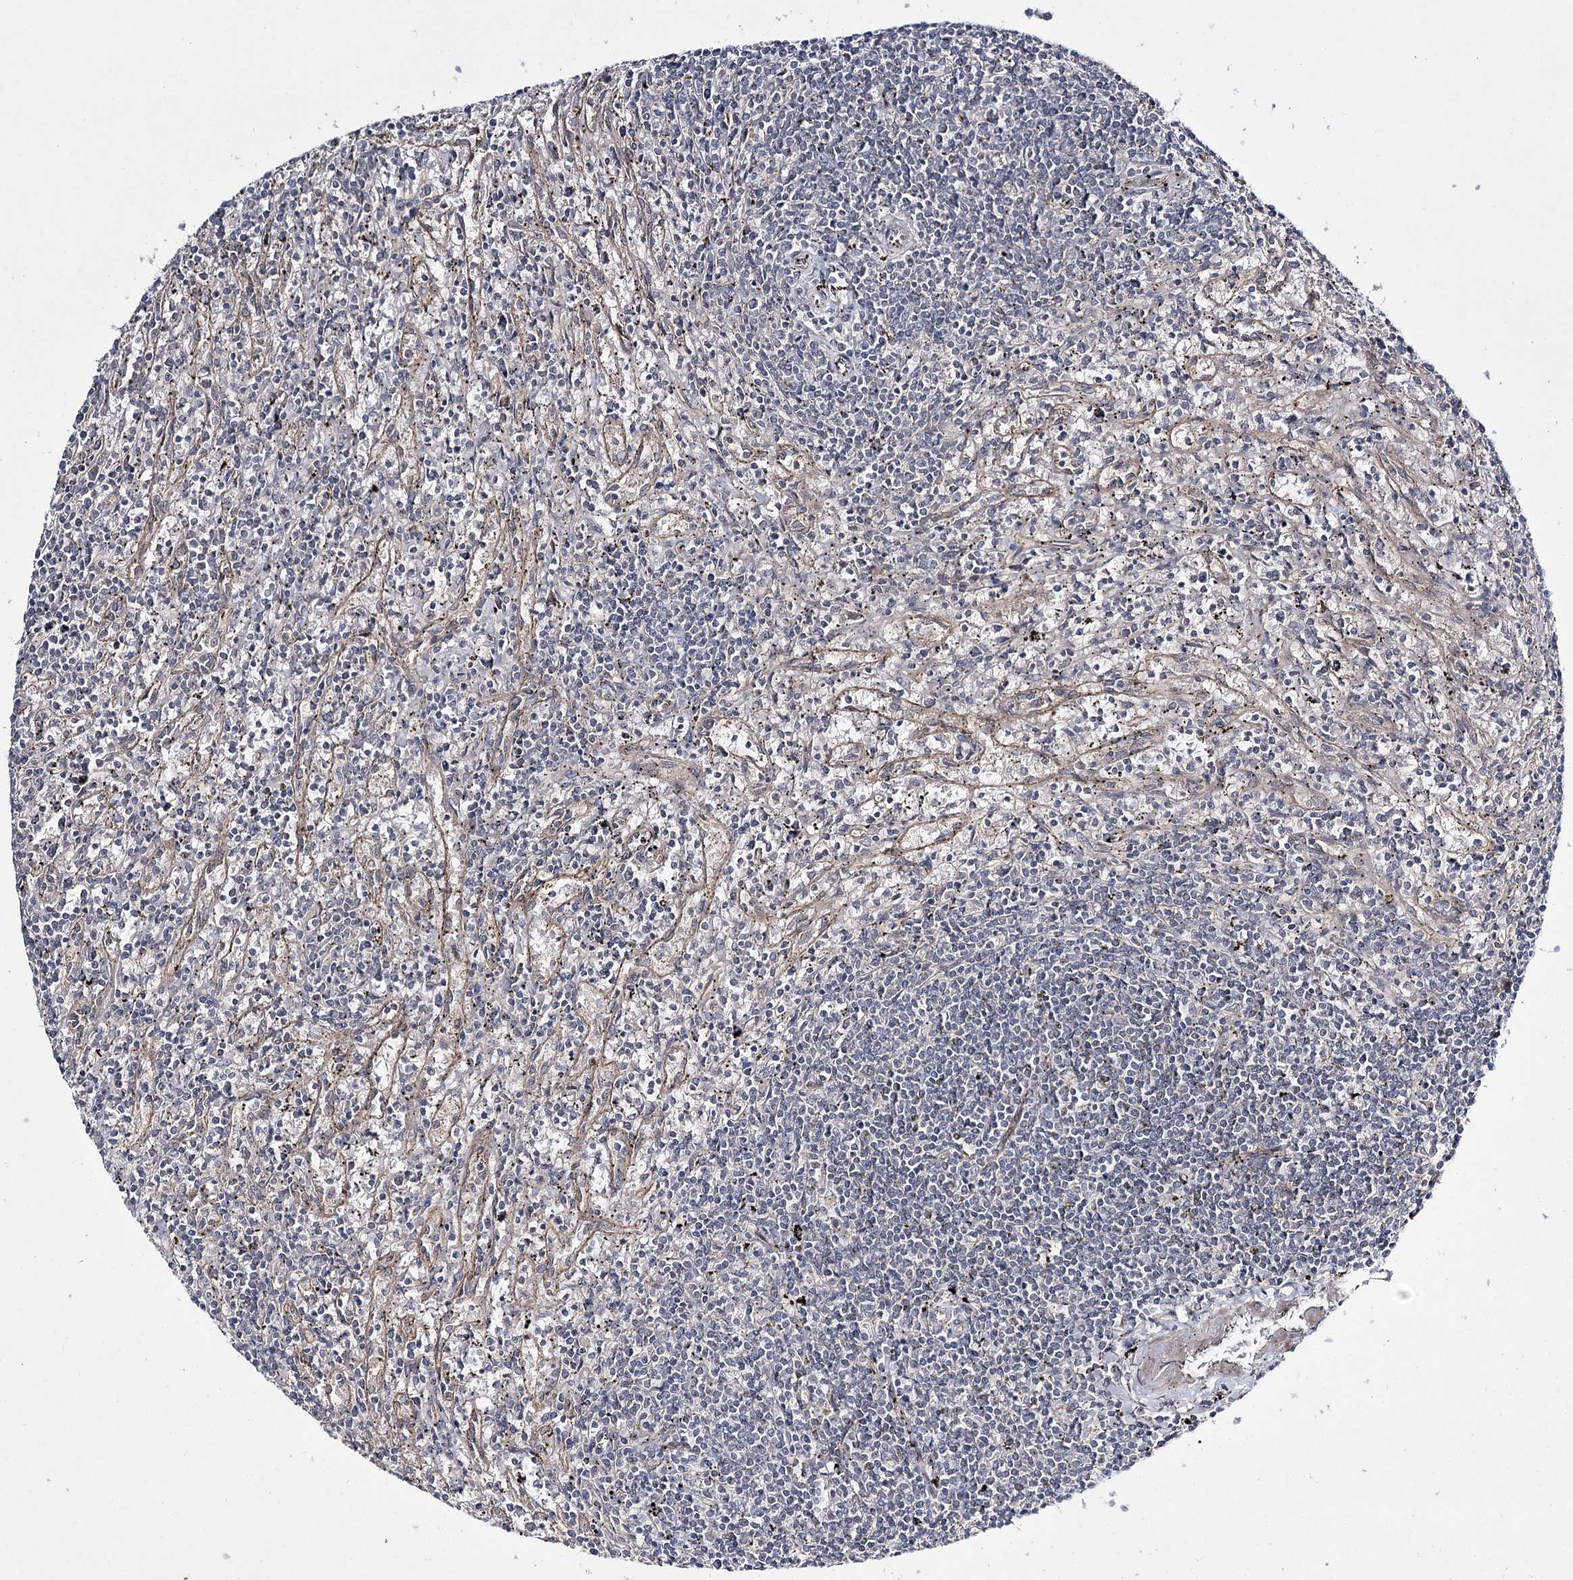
{"staining": {"intensity": "negative", "quantity": "none", "location": "none"}, "tissue": "lymphoma", "cell_type": "Tumor cells", "image_type": "cancer", "snomed": [{"axis": "morphology", "description": "Malignant lymphoma, non-Hodgkin's type, Low grade"}, {"axis": "topography", "description": "Spleen"}], "caption": "The histopathology image displays no significant expression in tumor cells of lymphoma.", "gene": "HOXC11", "patient": {"sex": "male", "age": 76}}